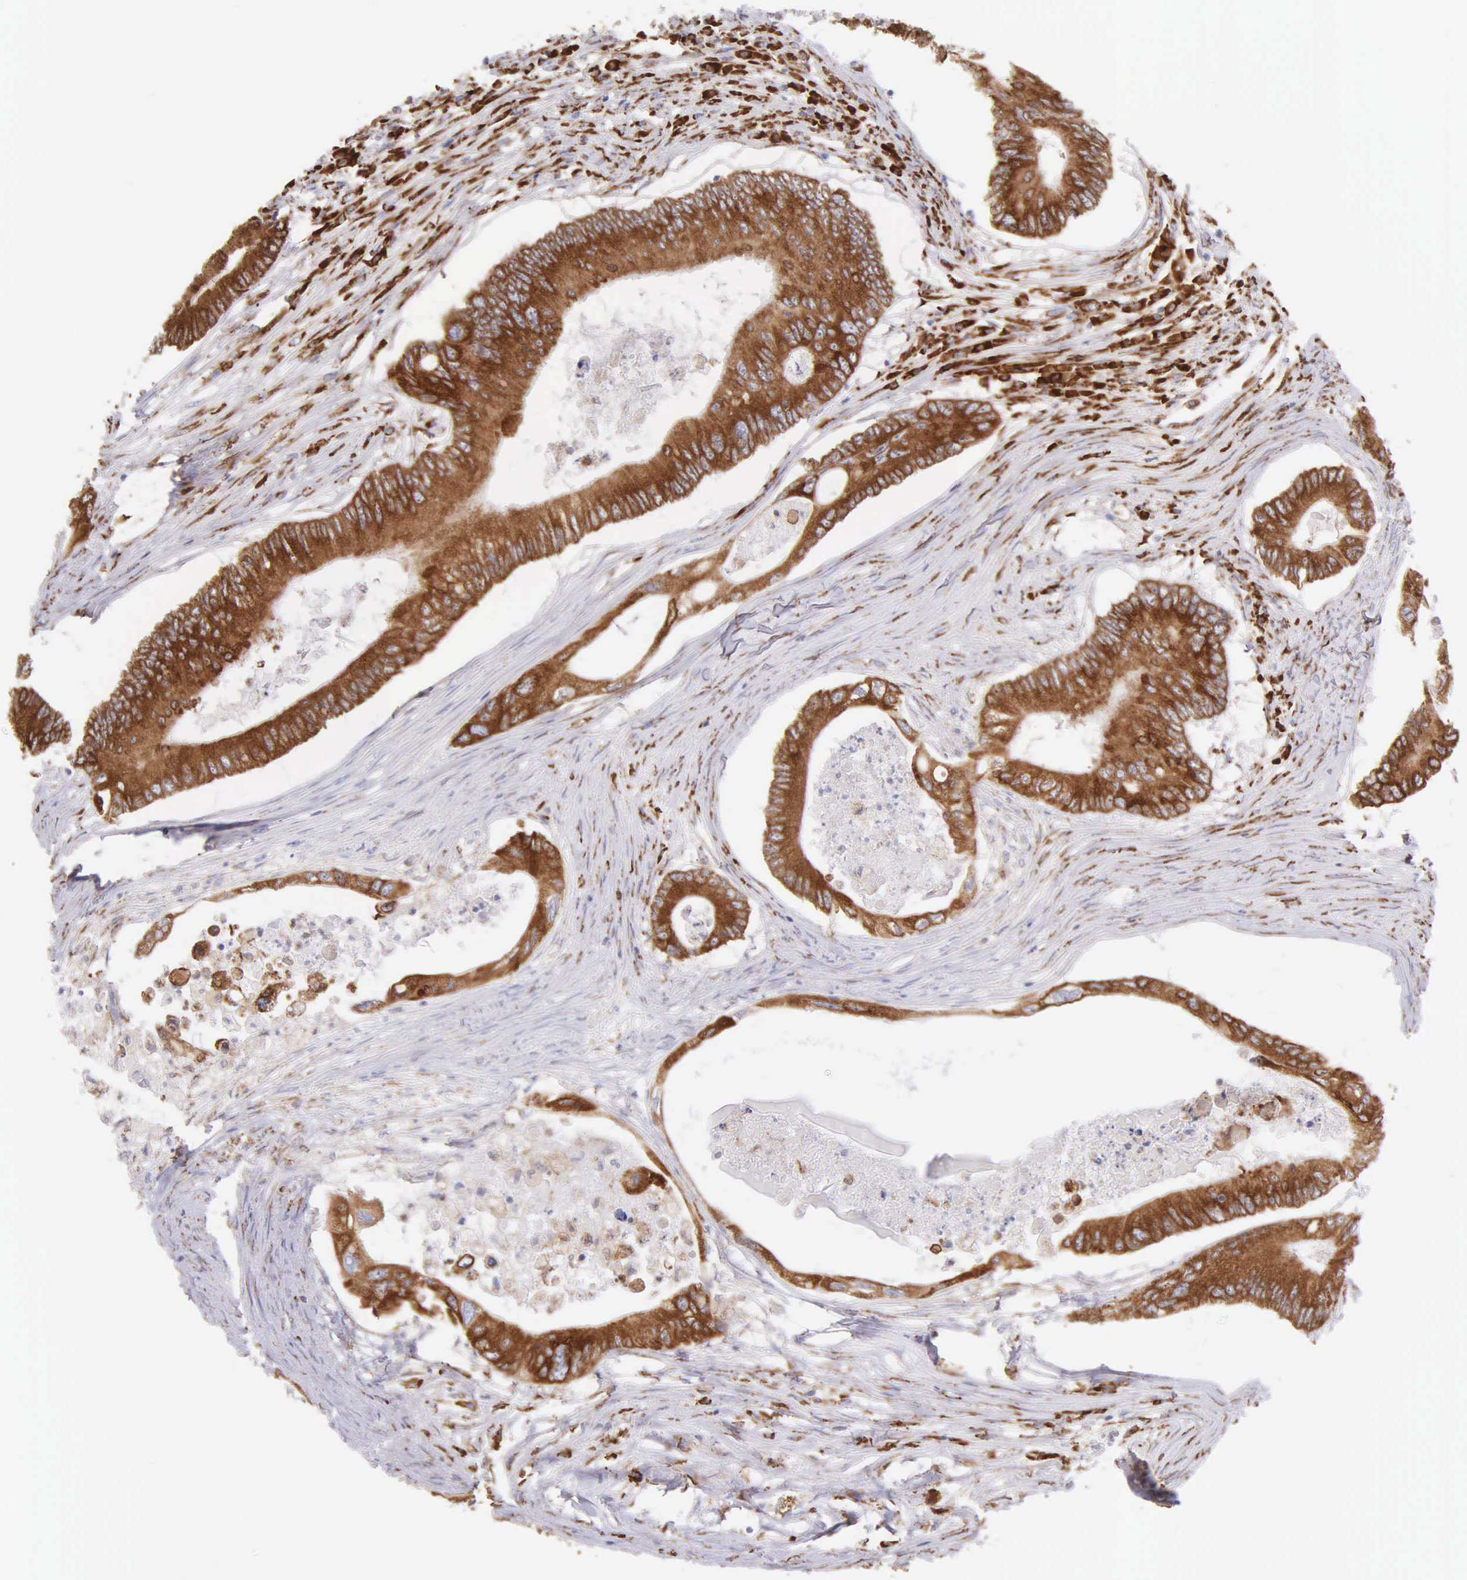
{"staining": {"intensity": "strong", "quantity": ">75%", "location": "cytoplasmic/membranous"}, "tissue": "colorectal cancer", "cell_type": "Tumor cells", "image_type": "cancer", "snomed": [{"axis": "morphology", "description": "Adenocarcinoma, NOS"}, {"axis": "topography", "description": "Colon"}], "caption": "The image shows a brown stain indicating the presence of a protein in the cytoplasmic/membranous of tumor cells in colorectal cancer. (DAB (3,3'-diaminobenzidine) IHC, brown staining for protein, blue staining for nuclei).", "gene": "CKAP4", "patient": {"sex": "male", "age": 65}}